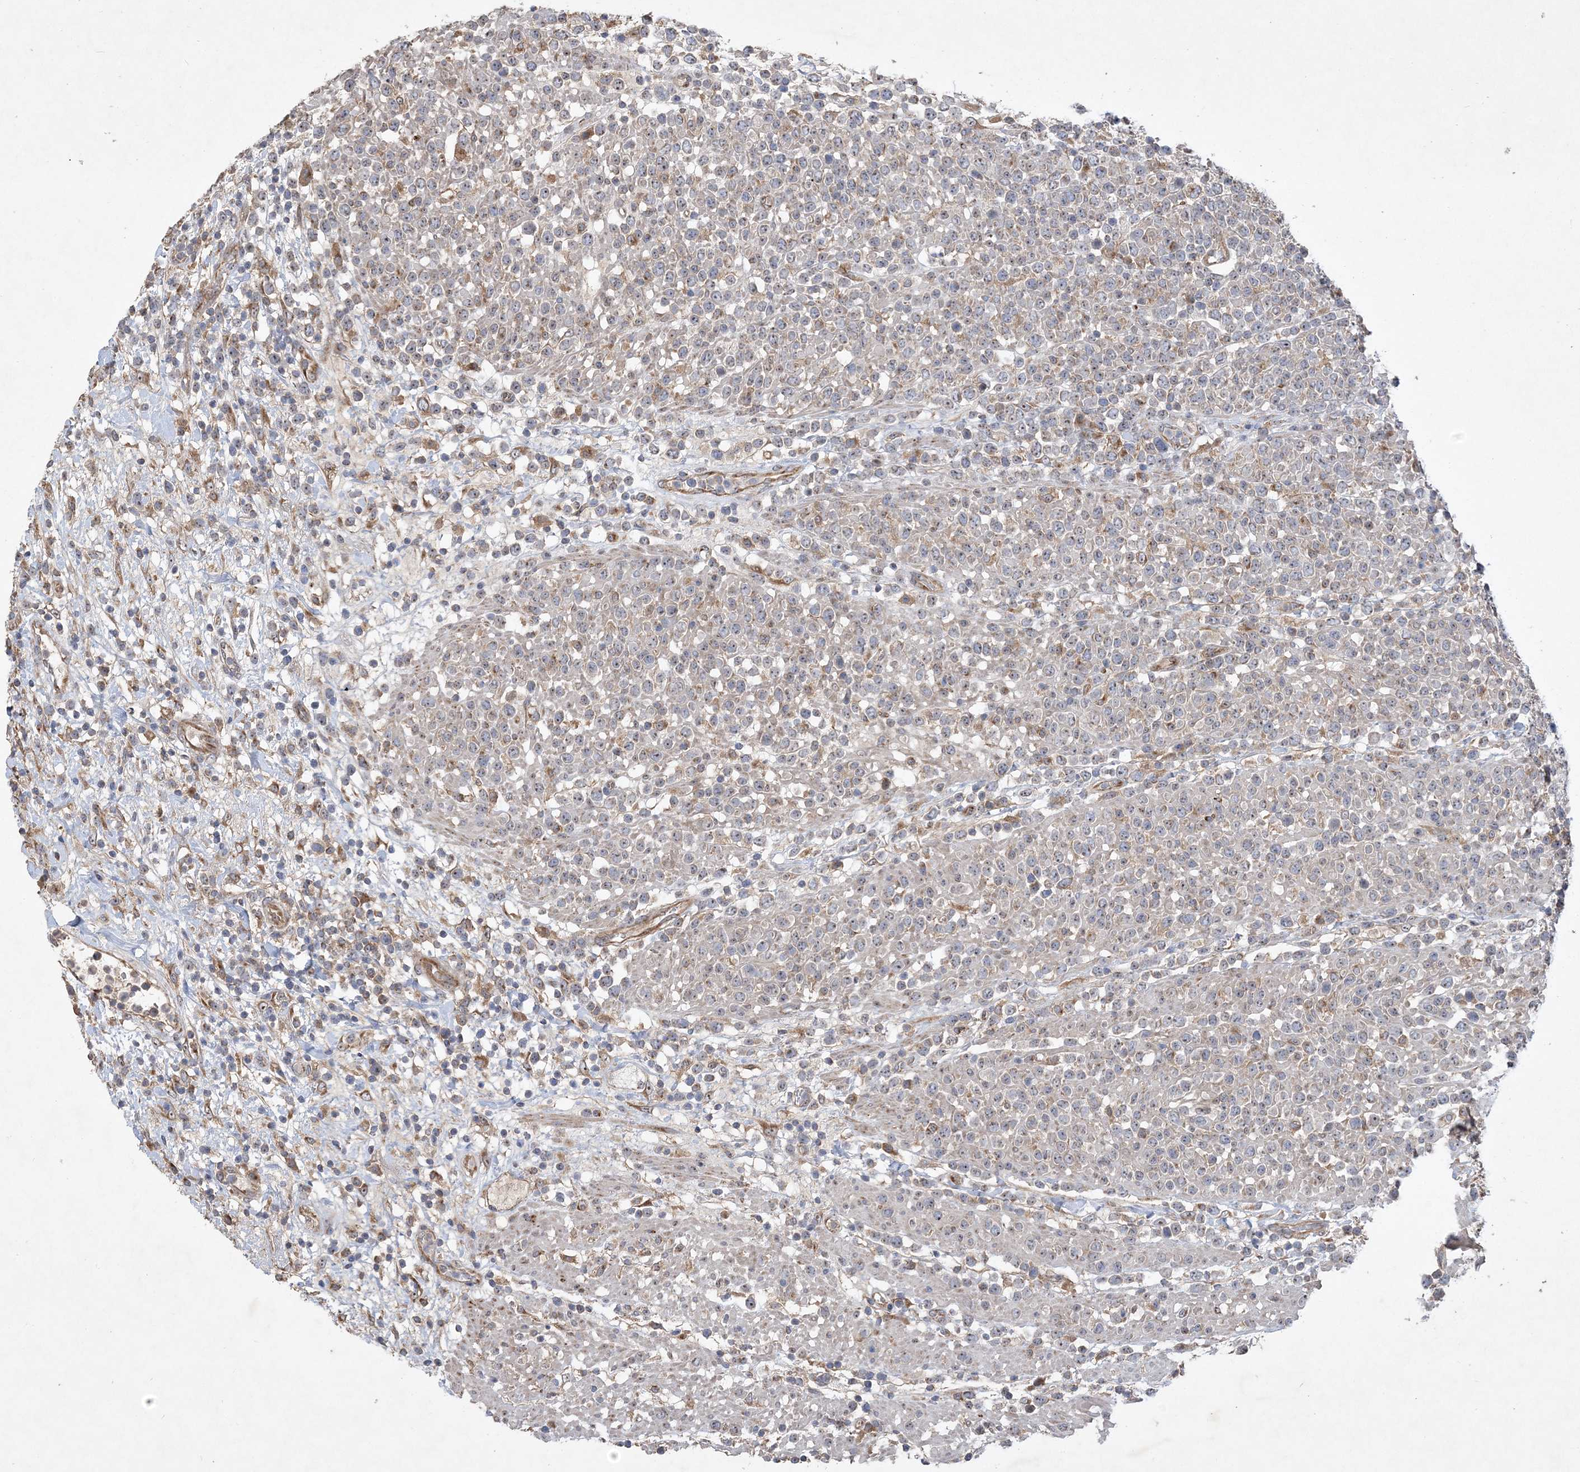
{"staining": {"intensity": "weak", "quantity": "25%-75%", "location": "nuclear"}, "tissue": "lymphoma", "cell_type": "Tumor cells", "image_type": "cancer", "snomed": [{"axis": "morphology", "description": "Malignant lymphoma, non-Hodgkin's type, High grade"}, {"axis": "topography", "description": "Colon"}], "caption": "Protein analysis of lymphoma tissue reveals weak nuclear positivity in approximately 25%-75% of tumor cells. (IHC, brightfield microscopy, high magnification).", "gene": "FEZ2", "patient": {"sex": "female", "age": 53}}